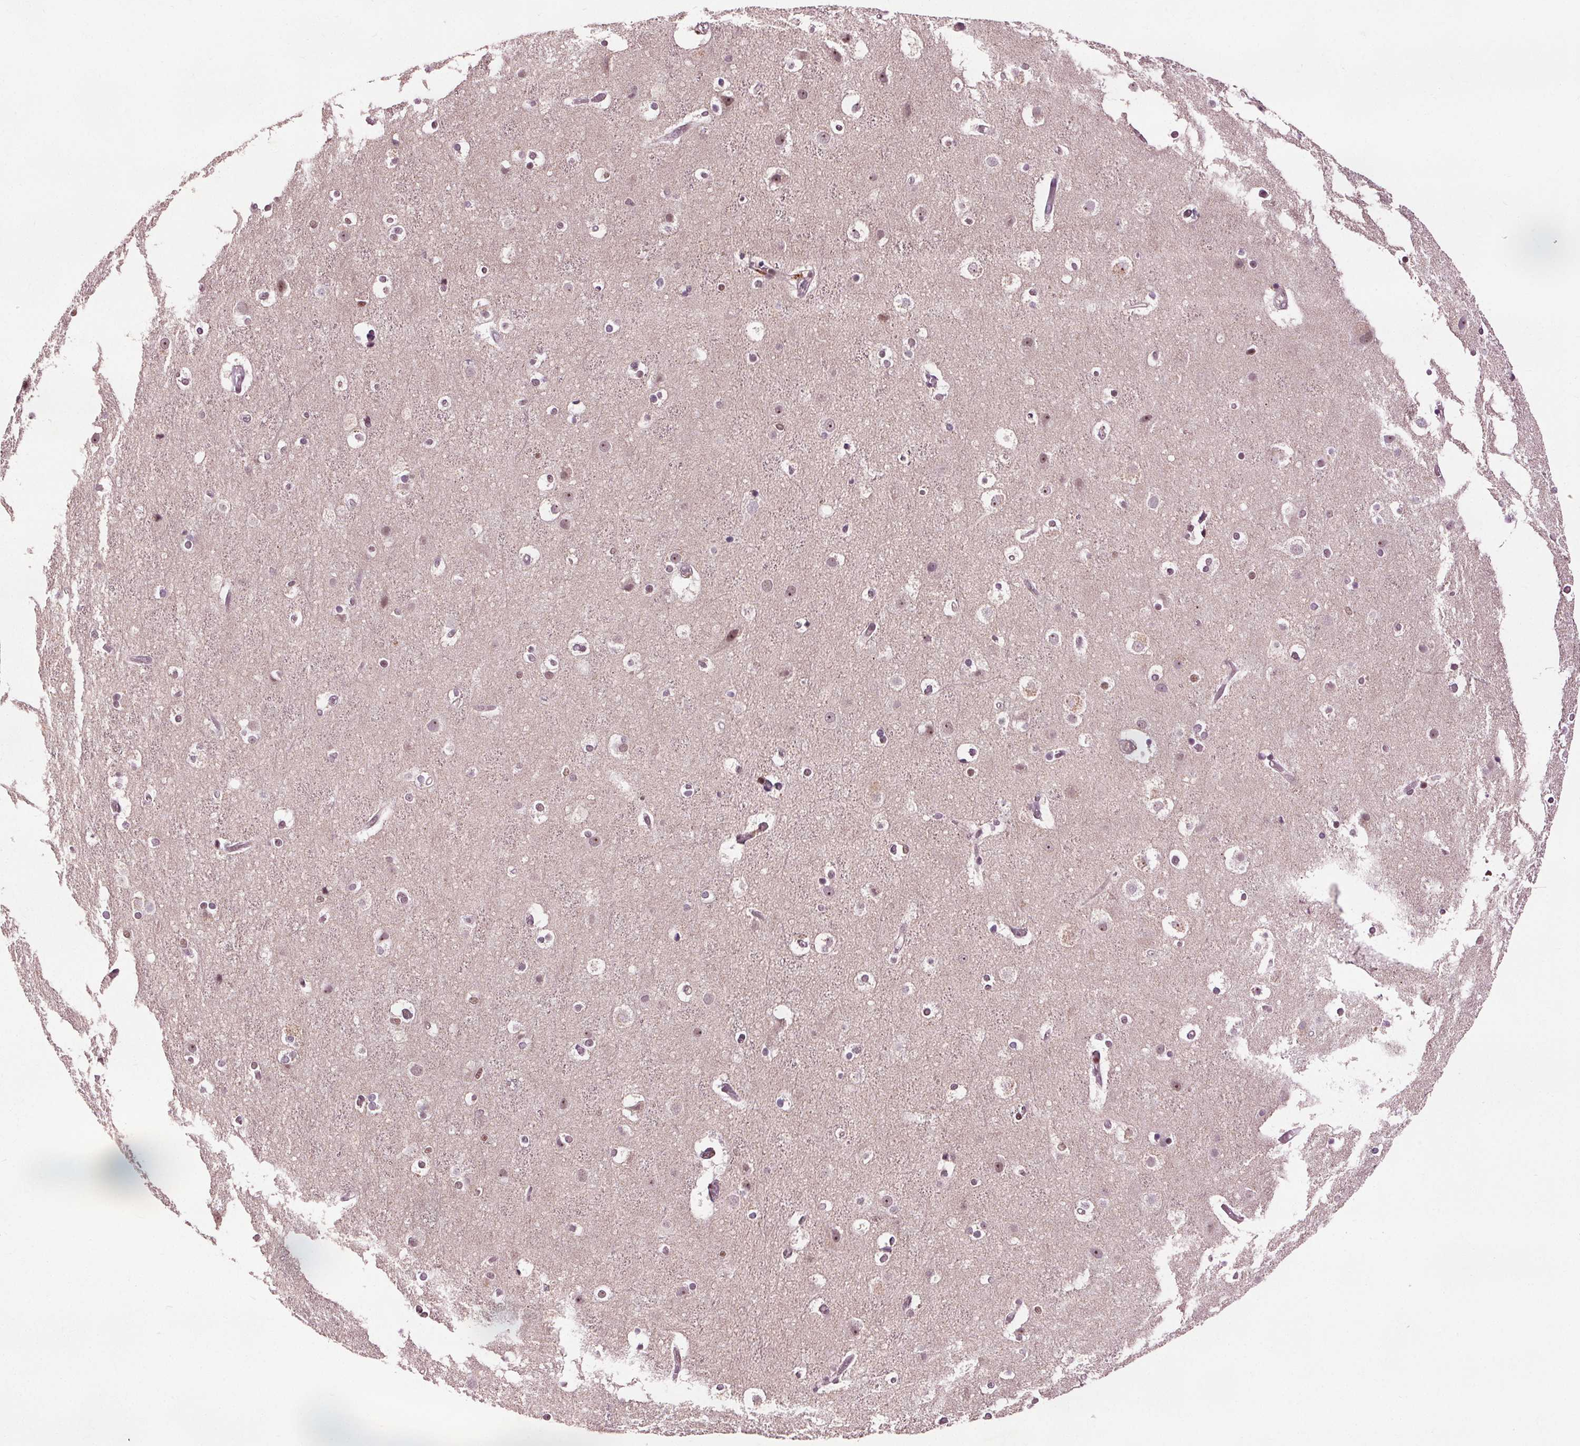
{"staining": {"intensity": "weak", "quantity": "25%-75%", "location": "nuclear"}, "tissue": "cerebral cortex", "cell_type": "Endothelial cells", "image_type": "normal", "snomed": [{"axis": "morphology", "description": "Normal tissue, NOS"}, {"axis": "topography", "description": "Cerebral cortex"}], "caption": "Brown immunohistochemical staining in normal human cerebral cortex demonstrates weak nuclear staining in approximately 25%-75% of endothelial cells. (DAB (3,3'-diaminobenzidine) IHC with brightfield microscopy, high magnification).", "gene": "DDX11", "patient": {"sex": "female", "age": 52}}